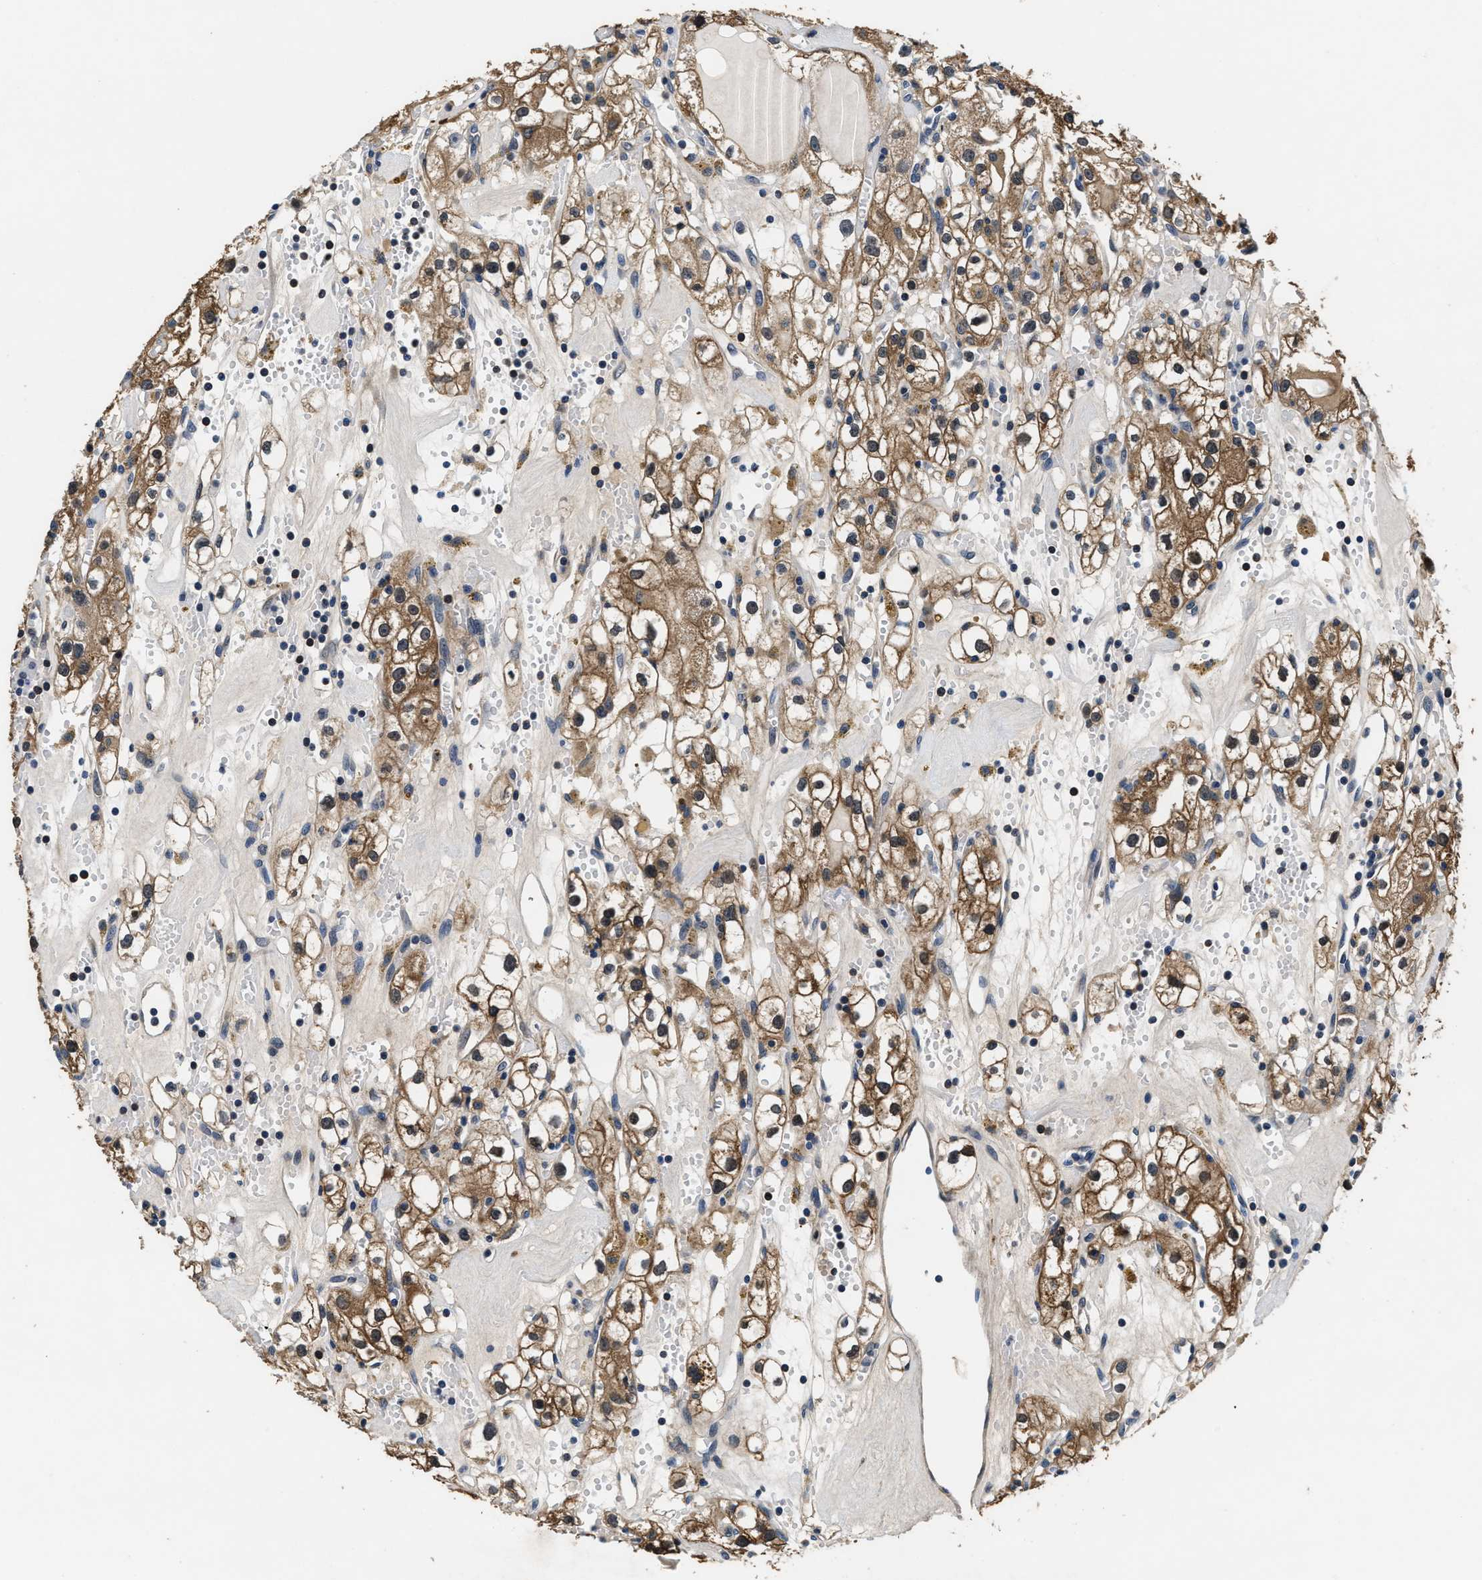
{"staining": {"intensity": "moderate", "quantity": ">75%", "location": "cytoplasmic/membranous"}, "tissue": "renal cancer", "cell_type": "Tumor cells", "image_type": "cancer", "snomed": [{"axis": "morphology", "description": "Adenocarcinoma, NOS"}, {"axis": "topography", "description": "Kidney"}], "caption": "A histopathology image showing moderate cytoplasmic/membranous expression in about >75% of tumor cells in renal cancer (adenocarcinoma), as visualized by brown immunohistochemical staining.", "gene": "PHPT1", "patient": {"sex": "male", "age": 56}}